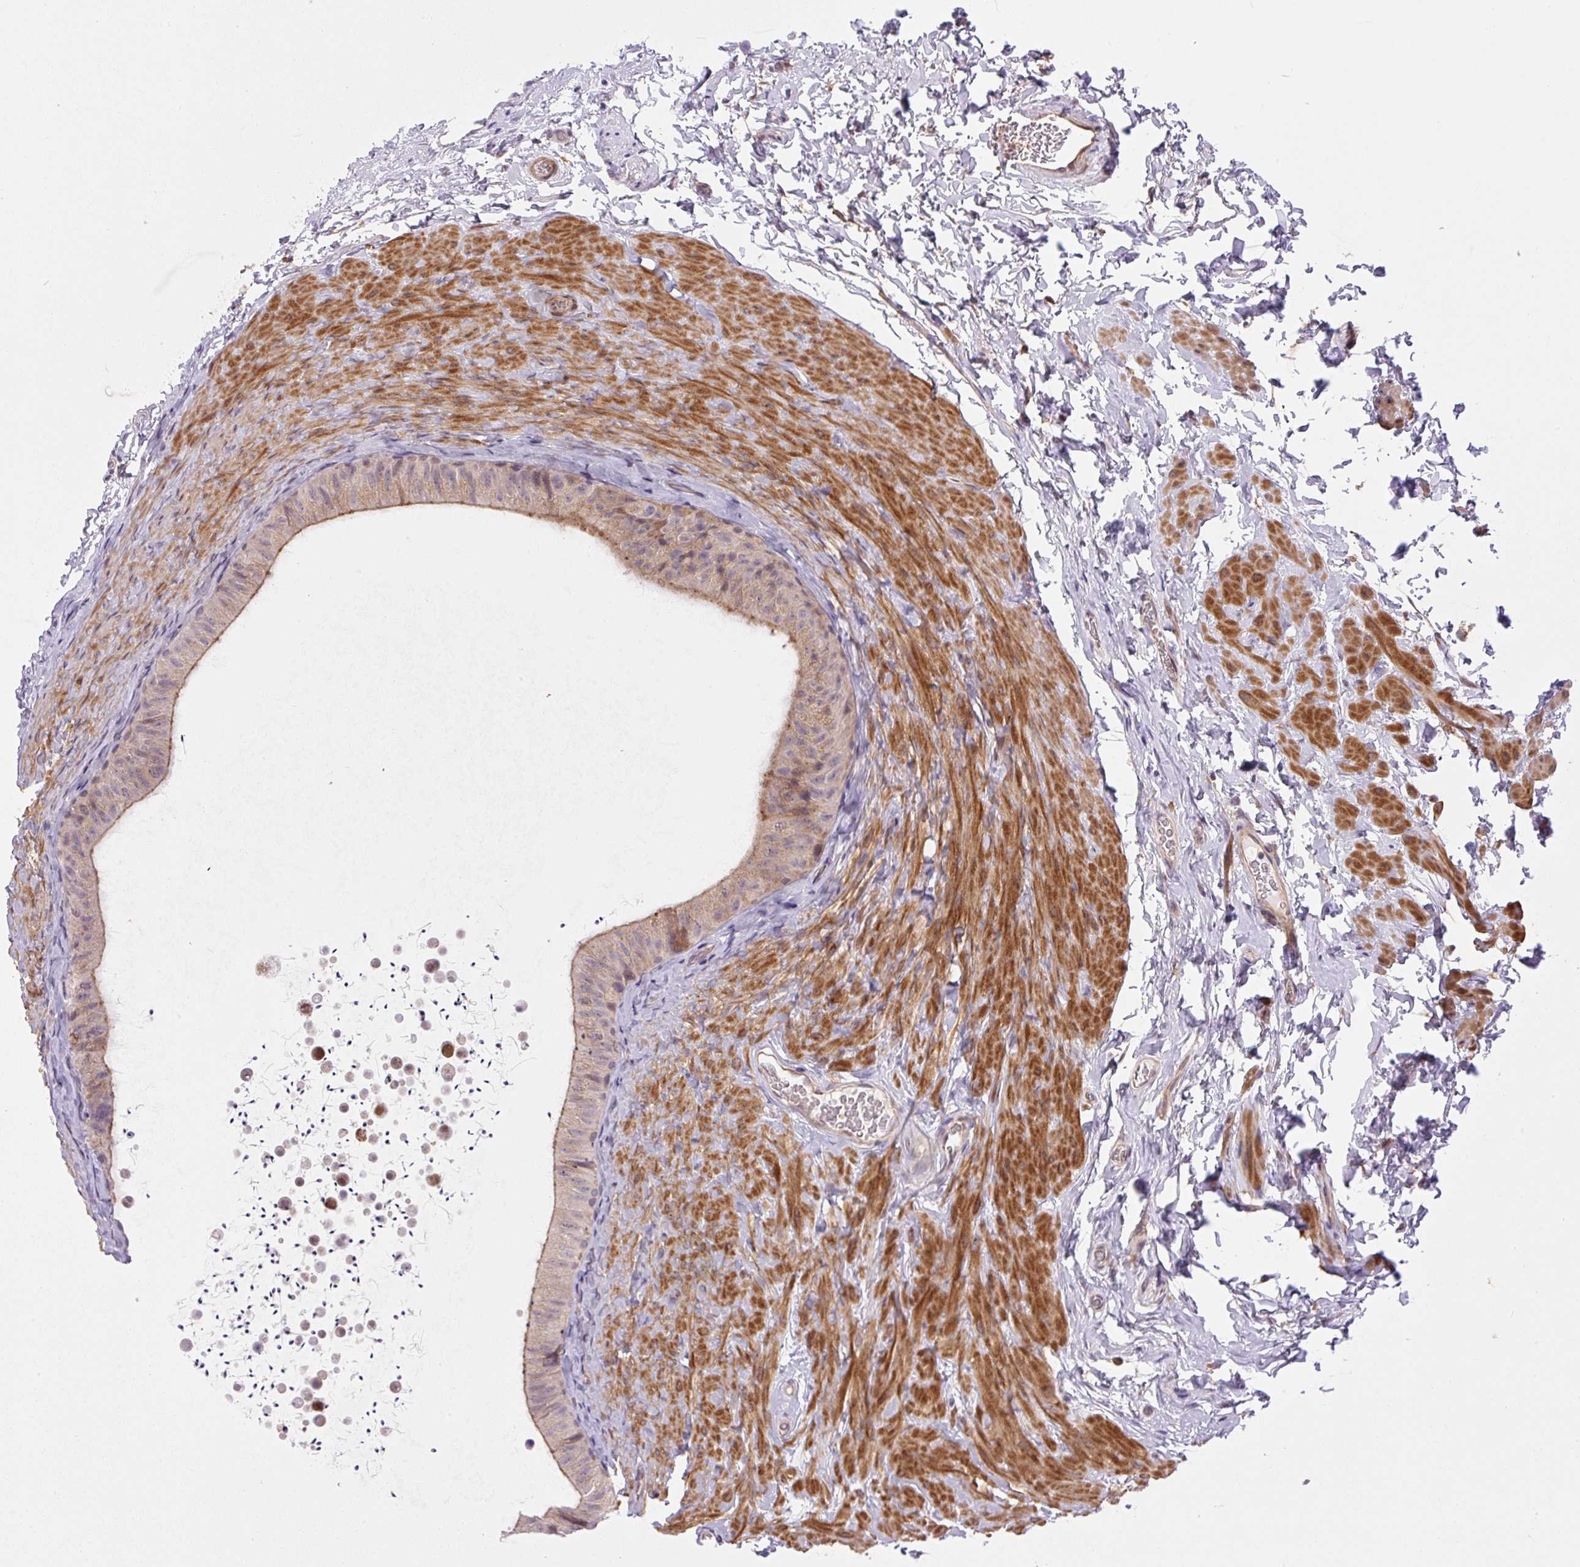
{"staining": {"intensity": "moderate", "quantity": "25%-75%", "location": "cytoplasmic/membranous"}, "tissue": "epididymis", "cell_type": "Glandular cells", "image_type": "normal", "snomed": [{"axis": "morphology", "description": "Normal tissue, NOS"}, {"axis": "topography", "description": "Epididymis, spermatic cord, NOS"}, {"axis": "topography", "description": "Epididymis"}], "caption": "Normal epididymis was stained to show a protein in brown. There is medium levels of moderate cytoplasmic/membranous expression in about 25%-75% of glandular cells.", "gene": "KIFC1", "patient": {"sex": "male", "age": 31}}